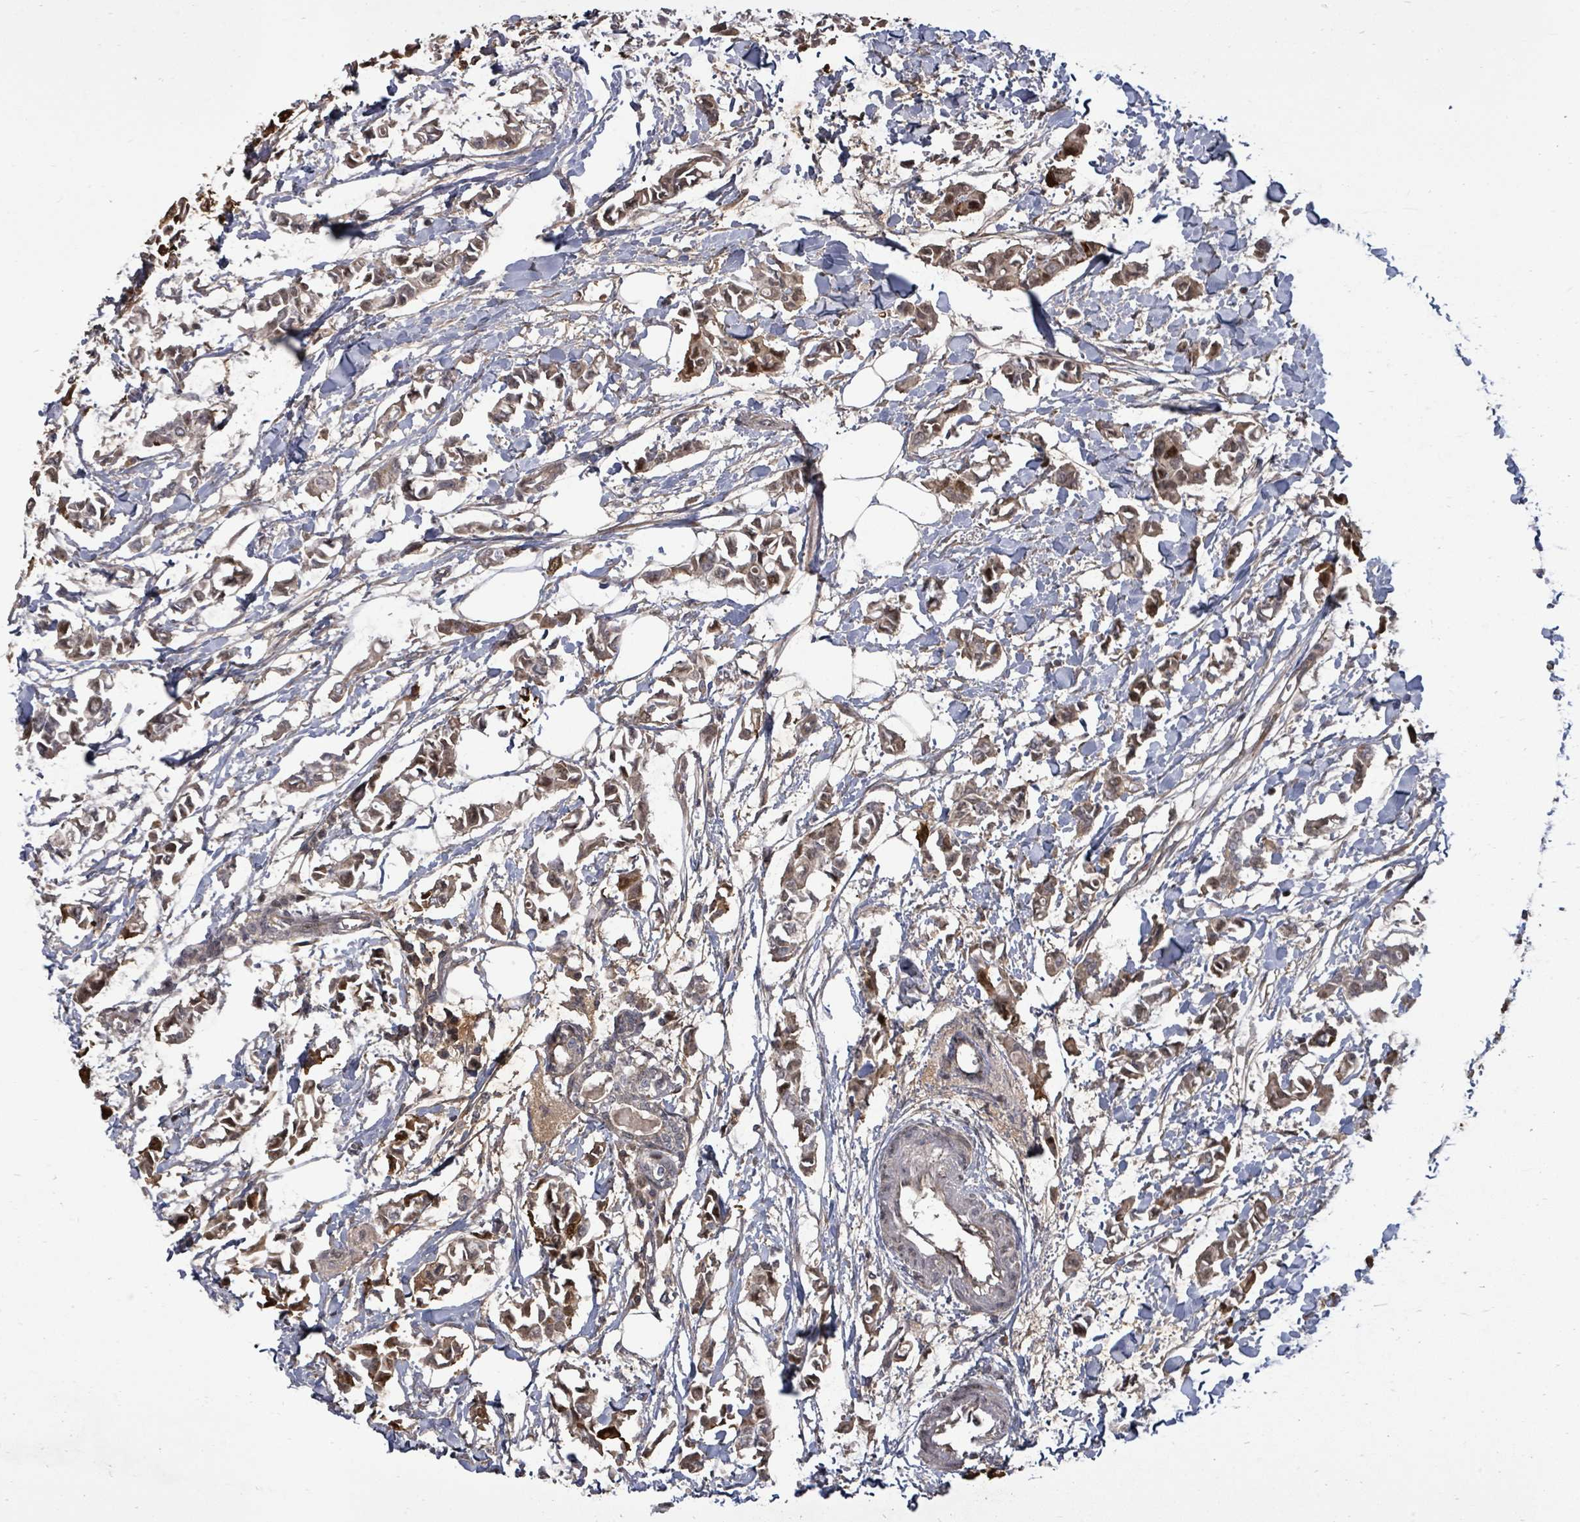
{"staining": {"intensity": "moderate", "quantity": ">75%", "location": "cytoplasmic/membranous,nuclear"}, "tissue": "breast cancer", "cell_type": "Tumor cells", "image_type": "cancer", "snomed": [{"axis": "morphology", "description": "Duct carcinoma"}, {"axis": "topography", "description": "Breast"}], "caption": "Breast cancer was stained to show a protein in brown. There is medium levels of moderate cytoplasmic/membranous and nuclear staining in approximately >75% of tumor cells. The protein is stained brown, and the nuclei are stained in blue (DAB (3,3'-diaminobenzidine) IHC with brightfield microscopy, high magnification).", "gene": "KRTAP27-1", "patient": {"sex": "female", "age": 41}}